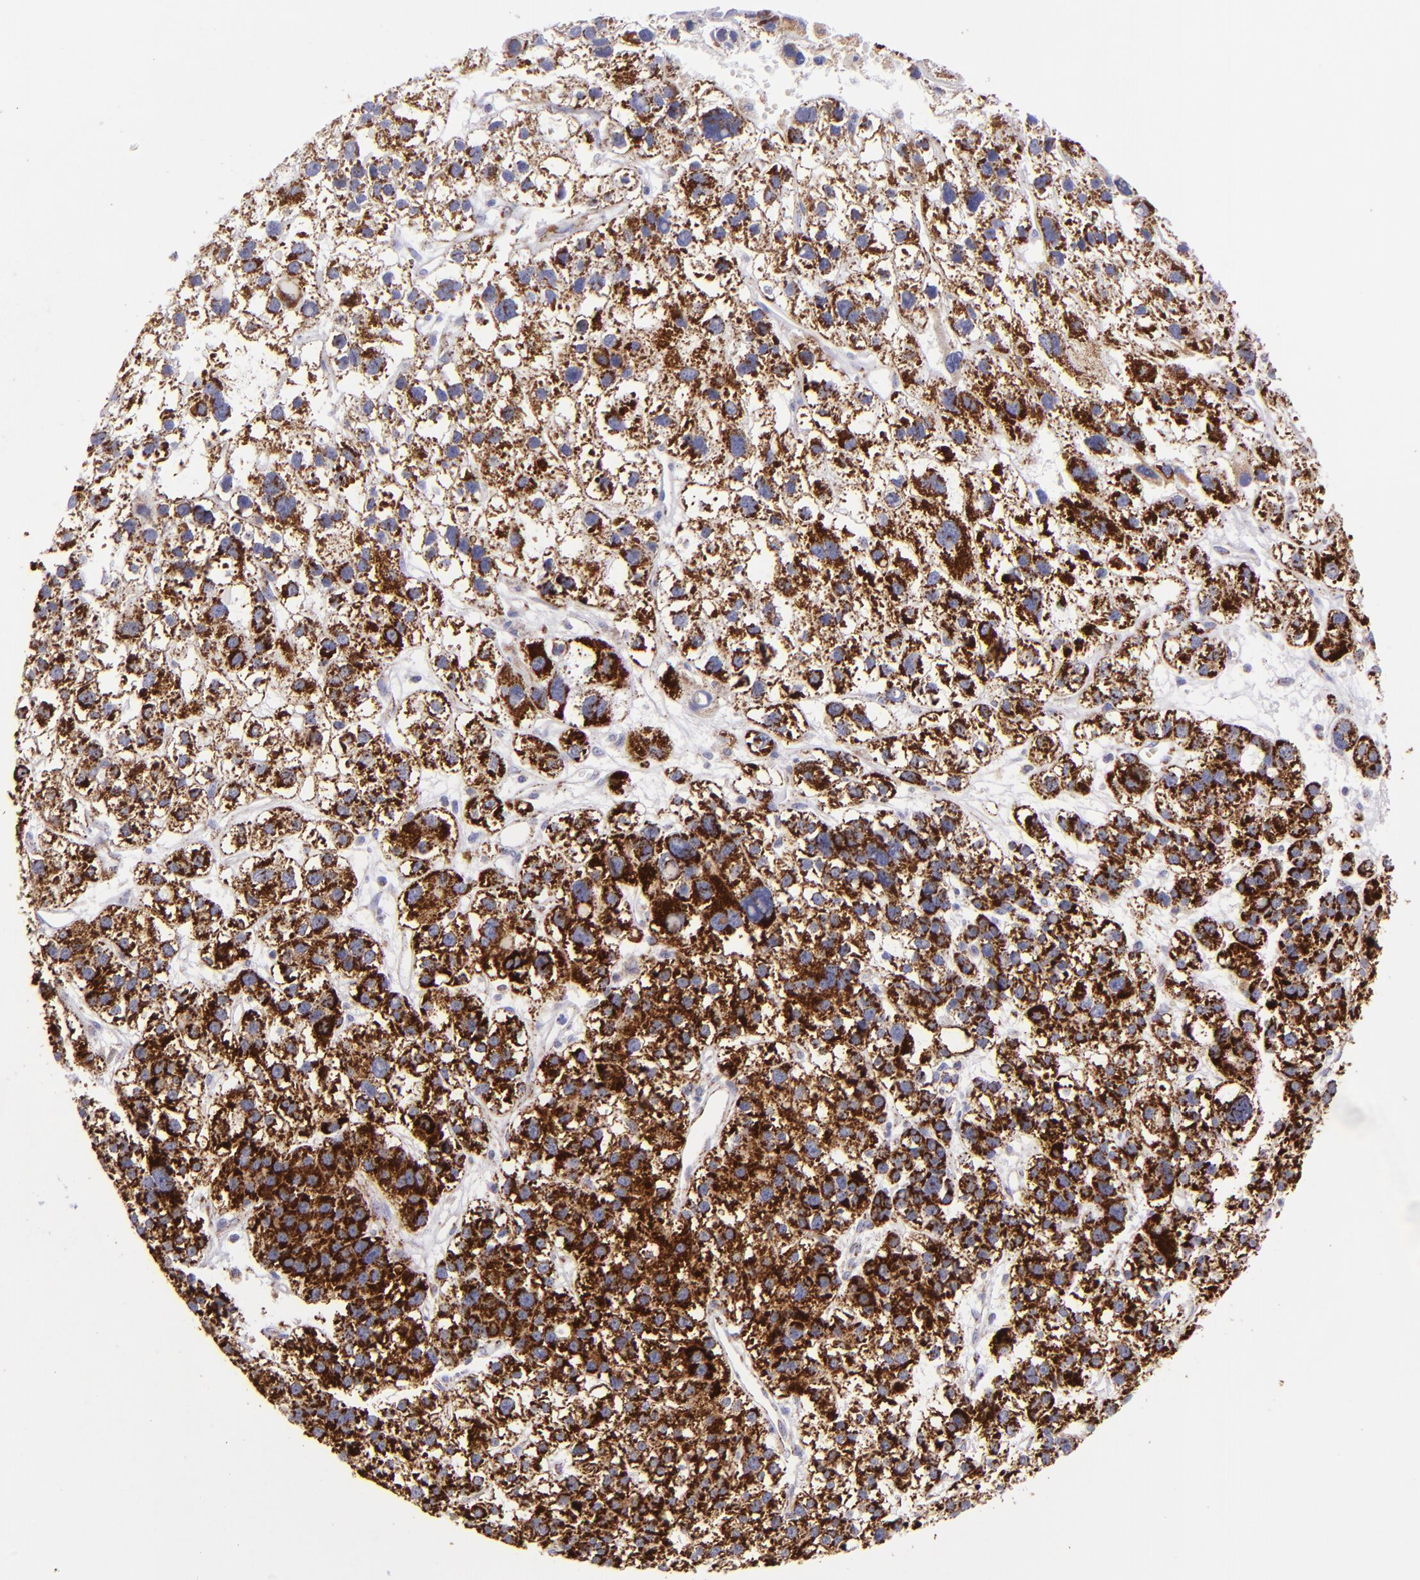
{"staining": {"intensity": "moderate", "quantity": ">75%", "location": "cytoplasmic/membranous"}, "tissue": "liver cancer", "cell_type": "Tumor cells", "image_type": "cancer", "snomed": [{"axis": "morphology", "description": "Carcinoma, Hepatocellular, NOS"}, {"axis": "topography", "description": "Liver"}], "caption": "Protein expression analysis of human liver cancer reveals moderate cytoplasmic/membranous expression in approximately >75% of tumor cells. Using DAB (3,3'-diaminobenzidine) (brown) and hematoxylin (blue) stains, captured at high magnification using brightfield microscopy.", "gene": "HSPD1", "patient": {"sex": "female", "age": 85}}